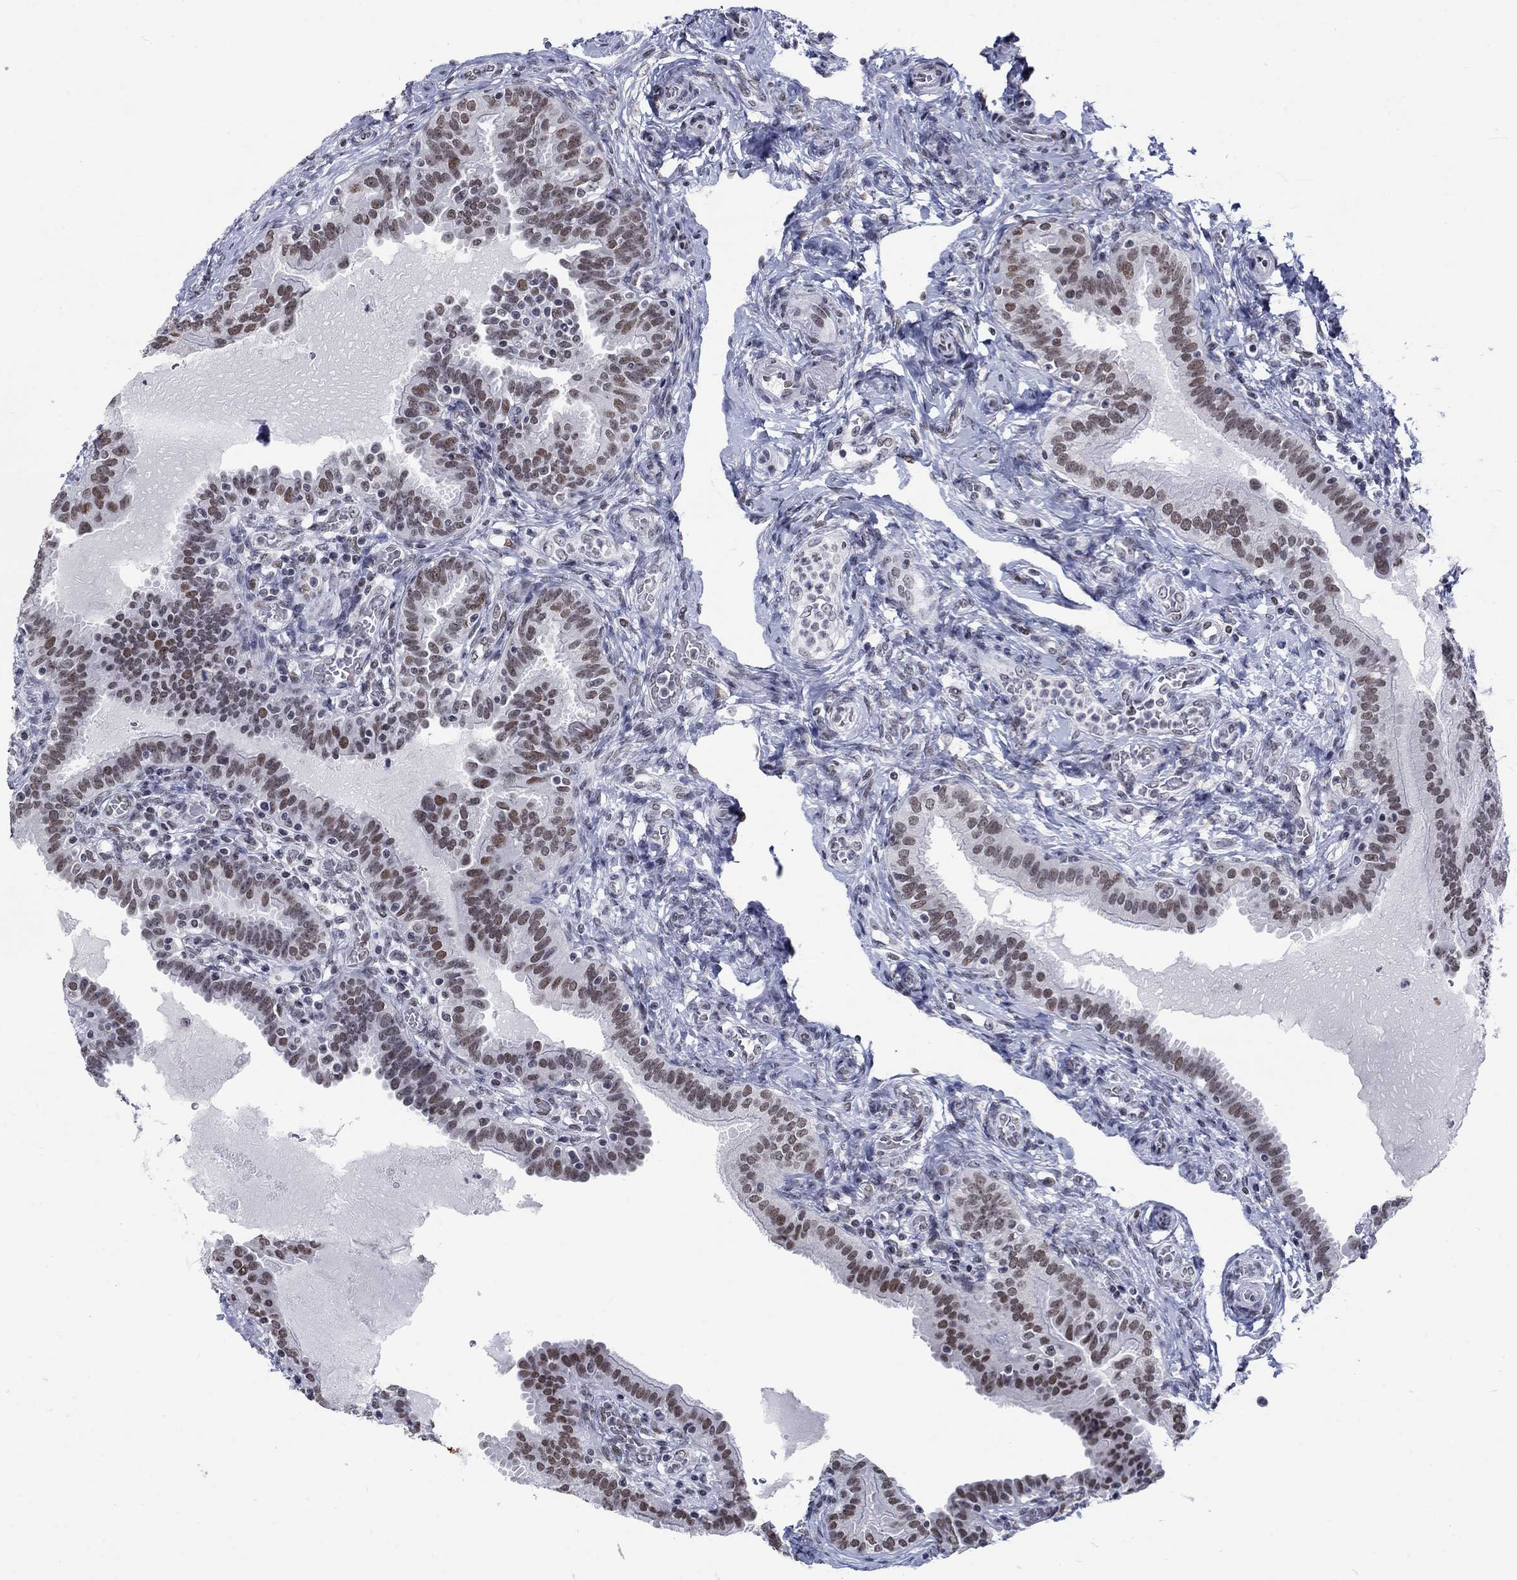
{"staining": {"intensity": "moderate", "quantity": ">75%", "location": "nuclear"}, "tissue": "fallopian tube", "cell_type": "Glandular cells", "image_type": "normal", "snomed": [{"axis": "morphology", "description": "Normal tissue, NOS"}, {"axis": "topography", "description": "Fallopian tube"}, {"axis": "topography", "description": "Ovary"}], "caption": "Immunohistochemistry (DAB (3,3'-diaminobenzidine)) staining of unremarkable fallopian tube displays moderate nuclear protein expression in about >75% of glandular cells.", "gene": "NPAS3", "patient": {"sex": "female", "age": 41}}